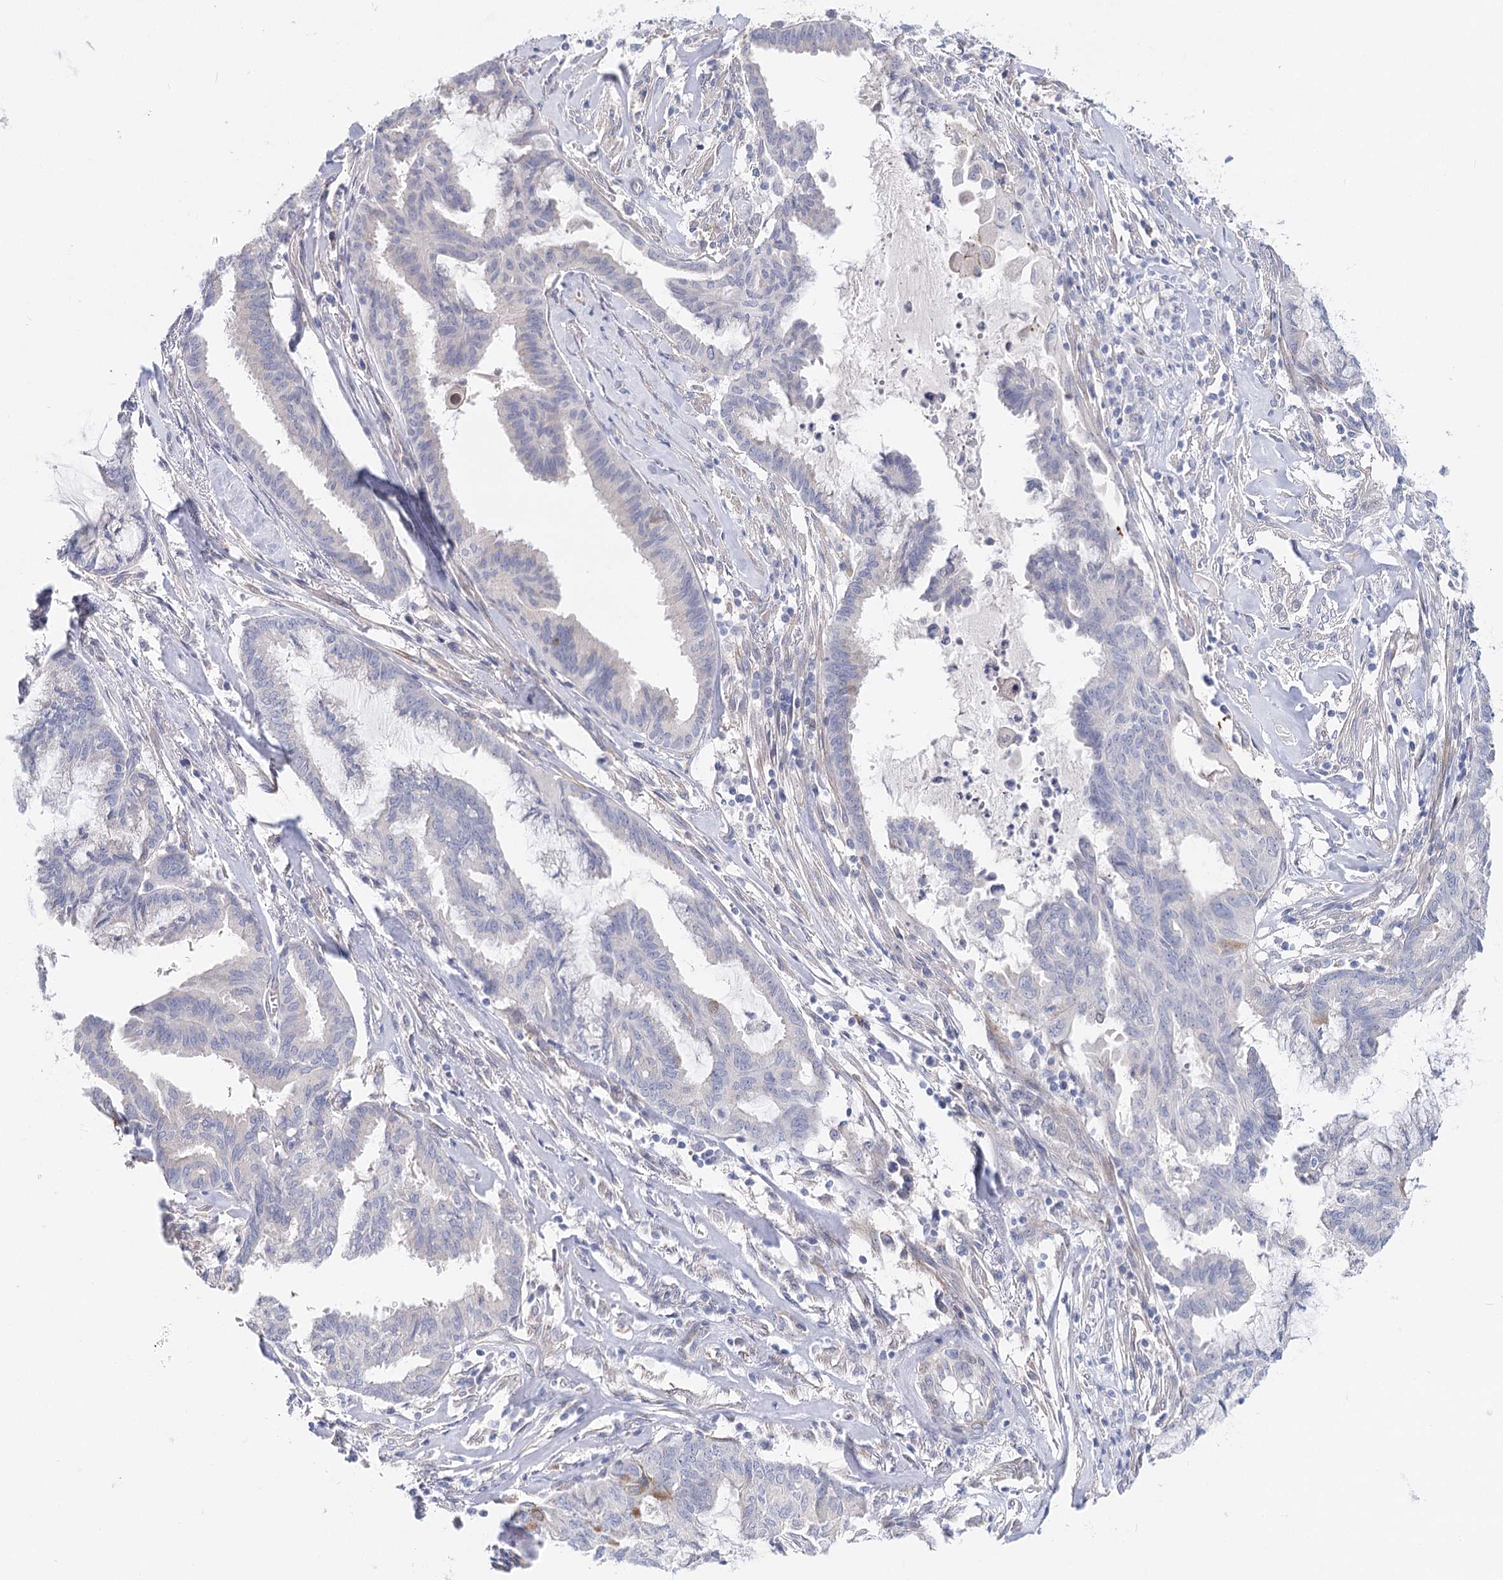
{"staining": {"intensity": "negative", "quantity": "none", "location": "none"}, "tissue": "endometrial cancer", "cell_type": "Tumor cells", "image_type": "cancer", "snomed": [{"axis": "morphology", "description": "Adenocarcinoma, NOS"}, {"axis": "topography", "description": "Endometrium"}], "caption": "Human endometrial cancer stained for a protein using immunohistochemistry exhibits no positivity in tumor cells.", "gene": "TEX12", "patient": {"sex": "female", "age": 86}}